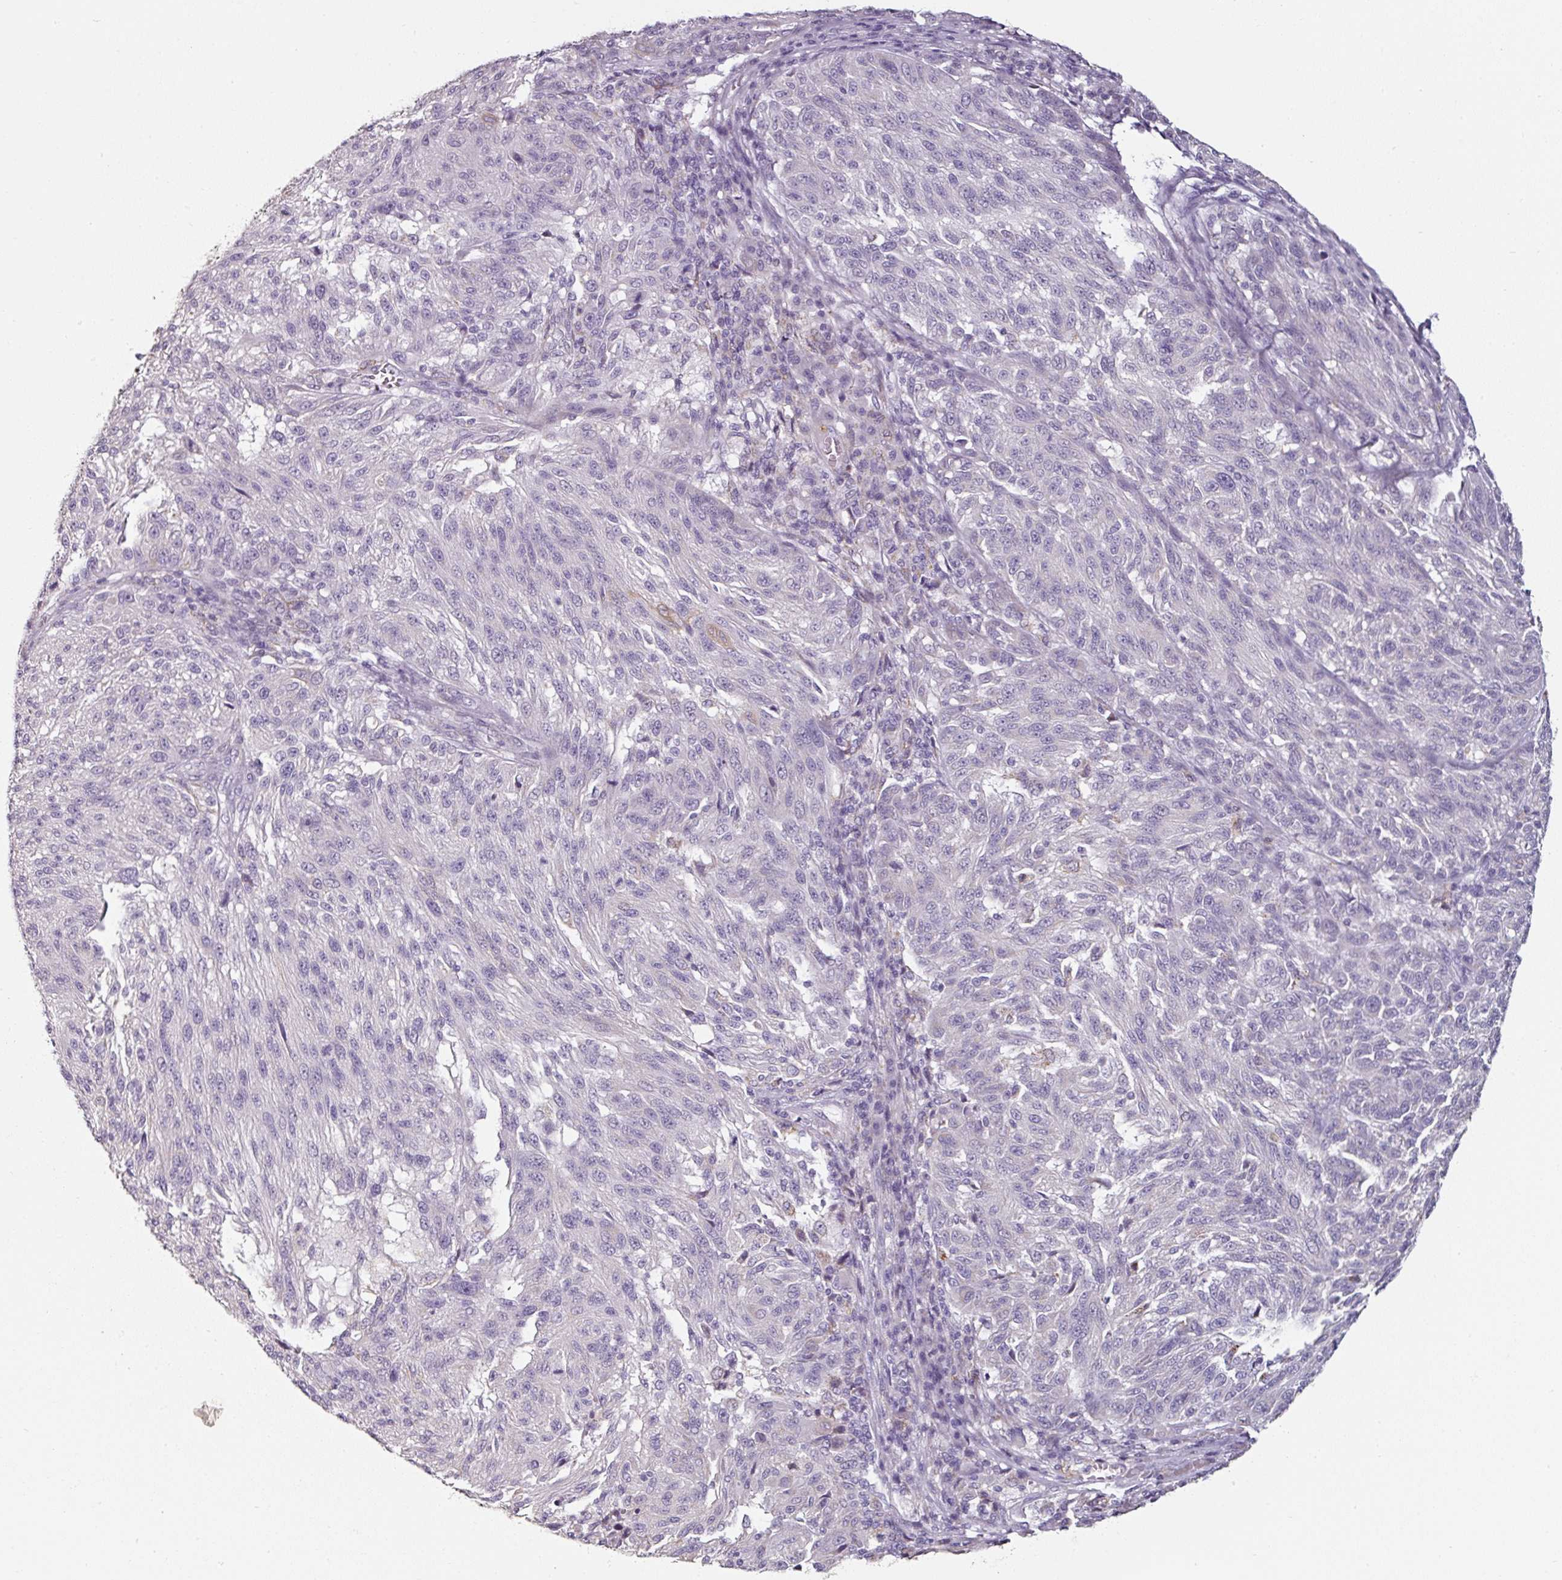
{"staining": {"intensity": "negative", "quantity": "none", "location": "none"}, "tissue": "melanoma", "cell_type": "Tumor cells", "image_type": "cancer", "snomed": [{"axis": "morphology", "description": "Malignant melanoma, NOS"}, {"axis": "topography", "description": "Skin"}], "caption": "Image shows no protein staining in tumor cells of malignant melanoma tissue.", "gene": "CAP2", "patient": {"sex": "male", "age": 53}}